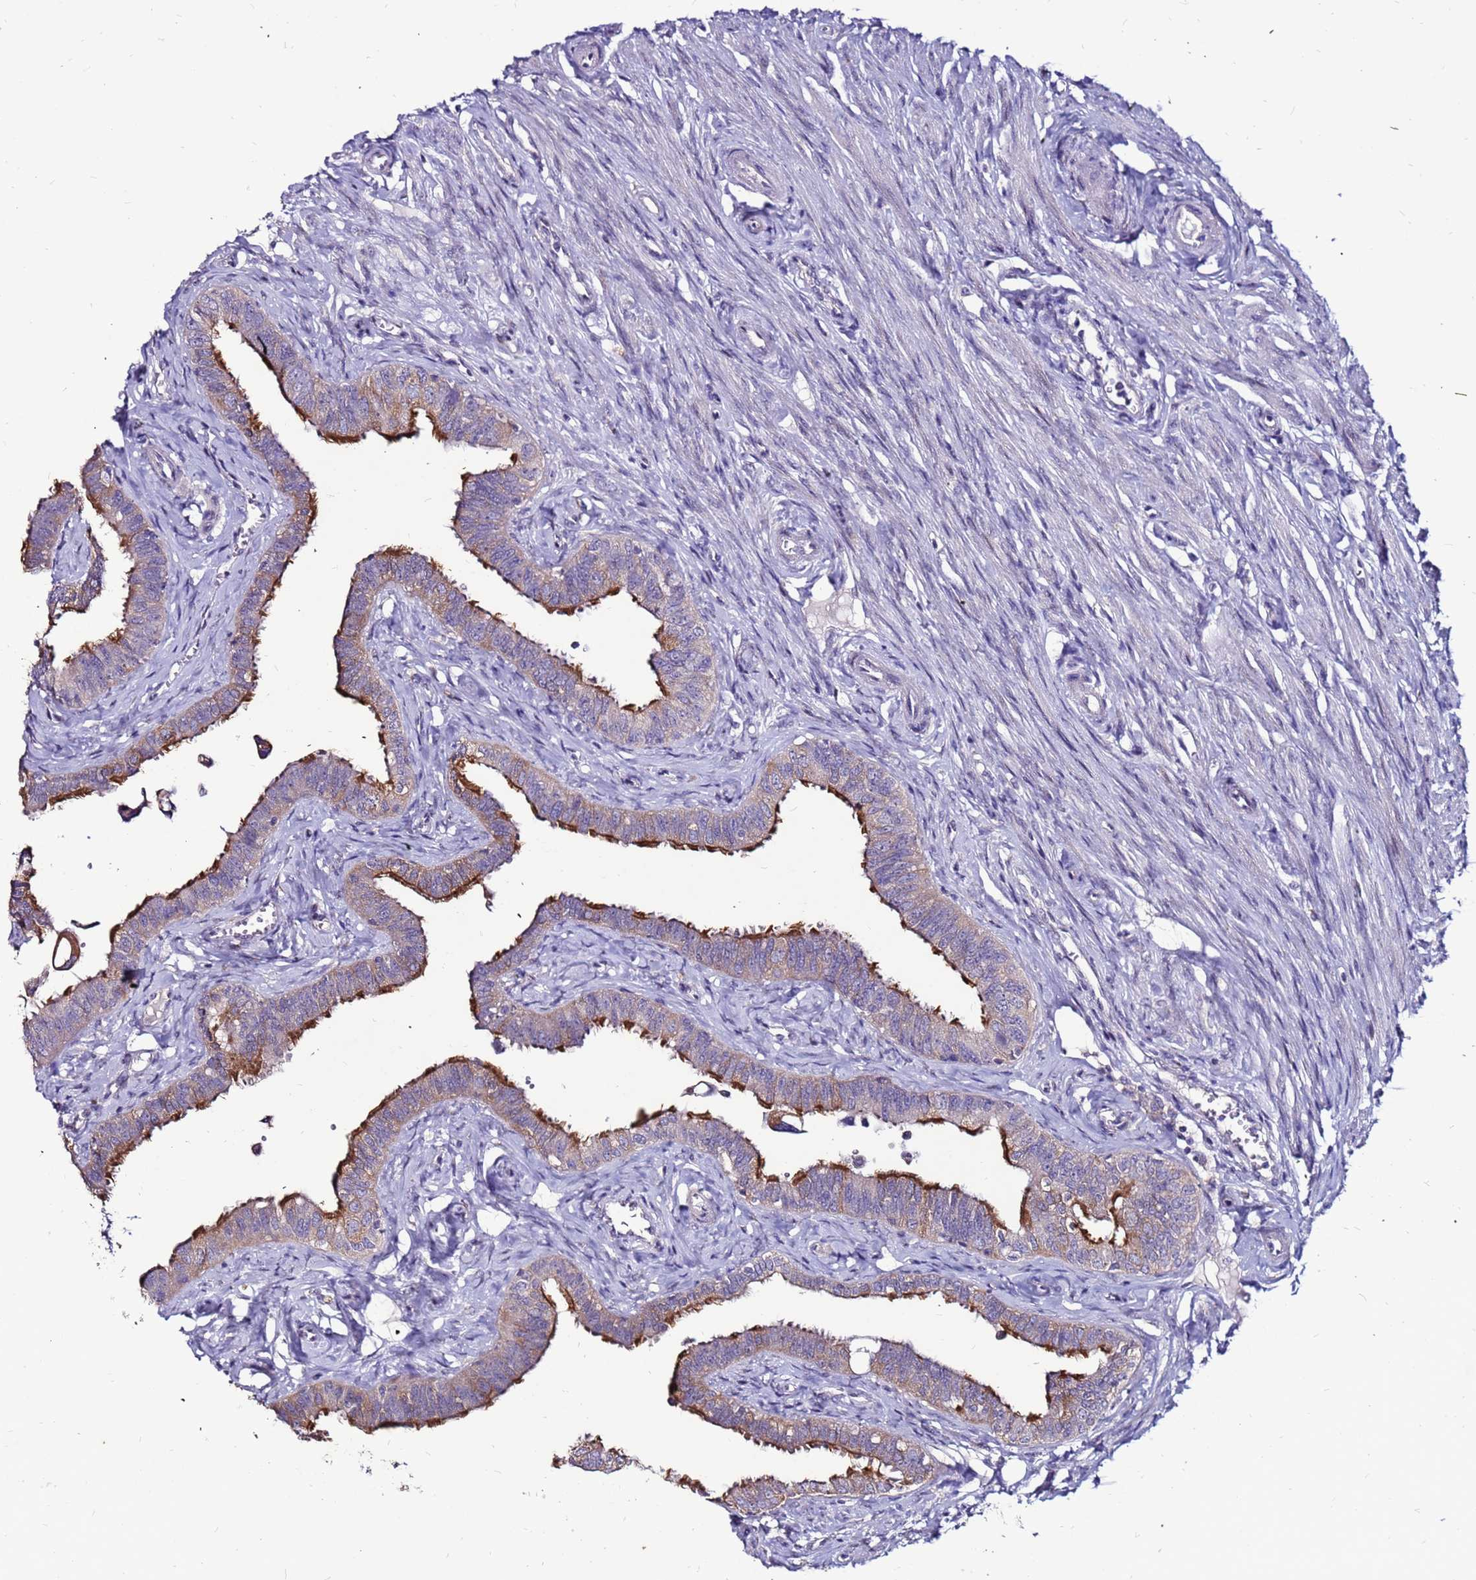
{"staining": {"intensity": "strong", "quantity": ">75%", "location": "cytoplasmic/membranous"}, "tissue": "fallopian tube", "cell_type": "Glandular cells", "image_type": "normal", "snomed": [{"axis": "morphology", "description": "Normal tissue, NOS"}, {"axis": "morphology", "description": "Carcinoma, NOS"}, {"axis": "topography", "description": "Fallopian tube"}, {"axis": "topography", "description": "Ovary"}], "caption": "Fallopian tube was stained to show a protein in brown. There is high levels of strong cytoplasmic/membranous staining in approximately >75% of glandular cells.", "gene": "SLC44A3", "patient": {"sex": "female", "age": 59}}